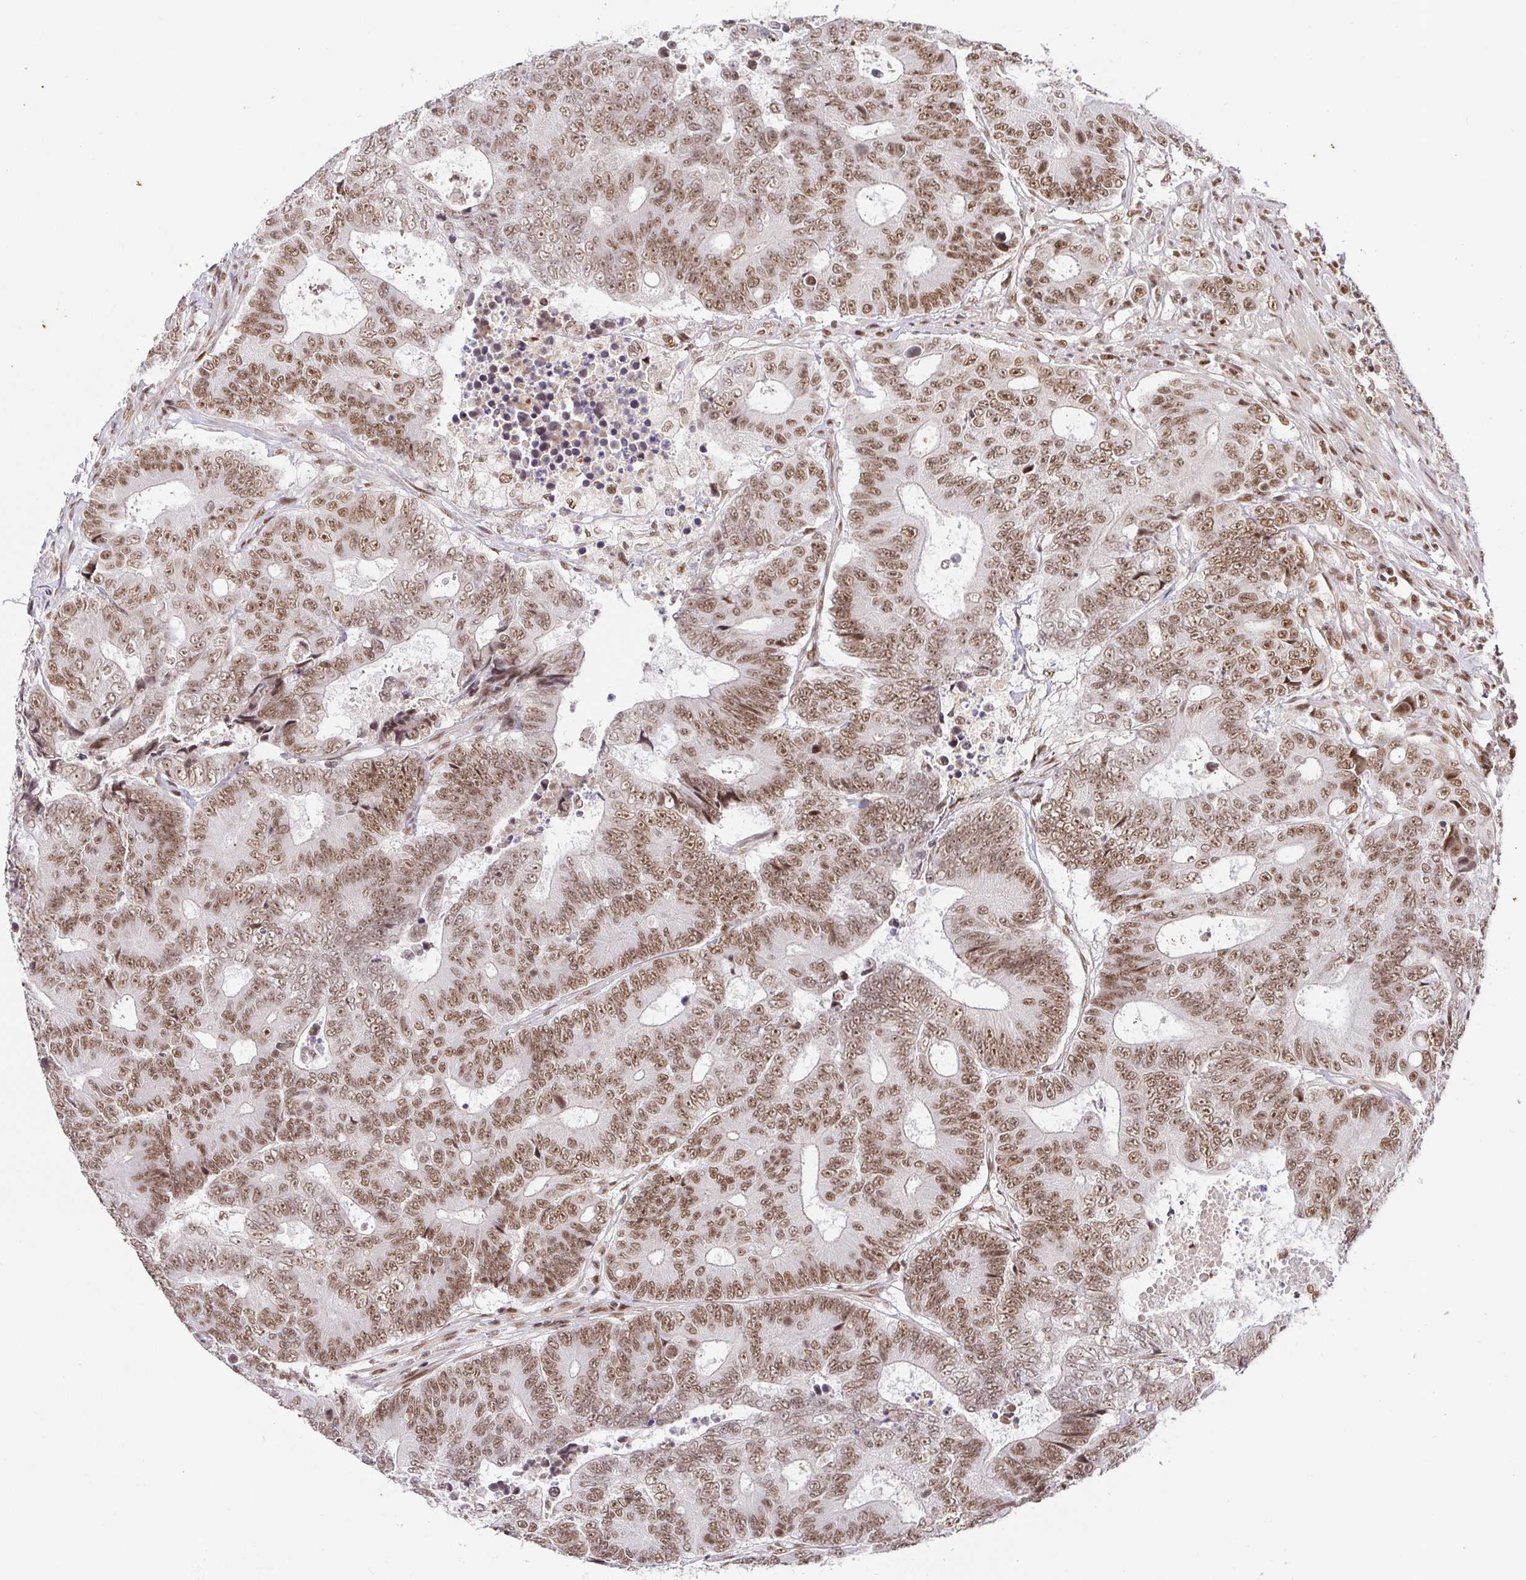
{"staining": {"intensity": "moderate", "quantity": ">75%", "location": "nuclear"}, "tissue": "colorectal cancer", "cell_type": "Tumor cells", "image_type": "cancer", "snomed": [{"axis": "morphology", "description": "Adenocarcinoma, NOS"}, {"axis": "topography", "description": "Colon"}], "caption": "There is medium levels of moderate nuclear staining in tumor cells of colorectal adenocarcinoma, as demonstrated by immunohistochemical staining (brown color).", "gene": "USF1", "patient": {"sex": "female", "age": 48}}